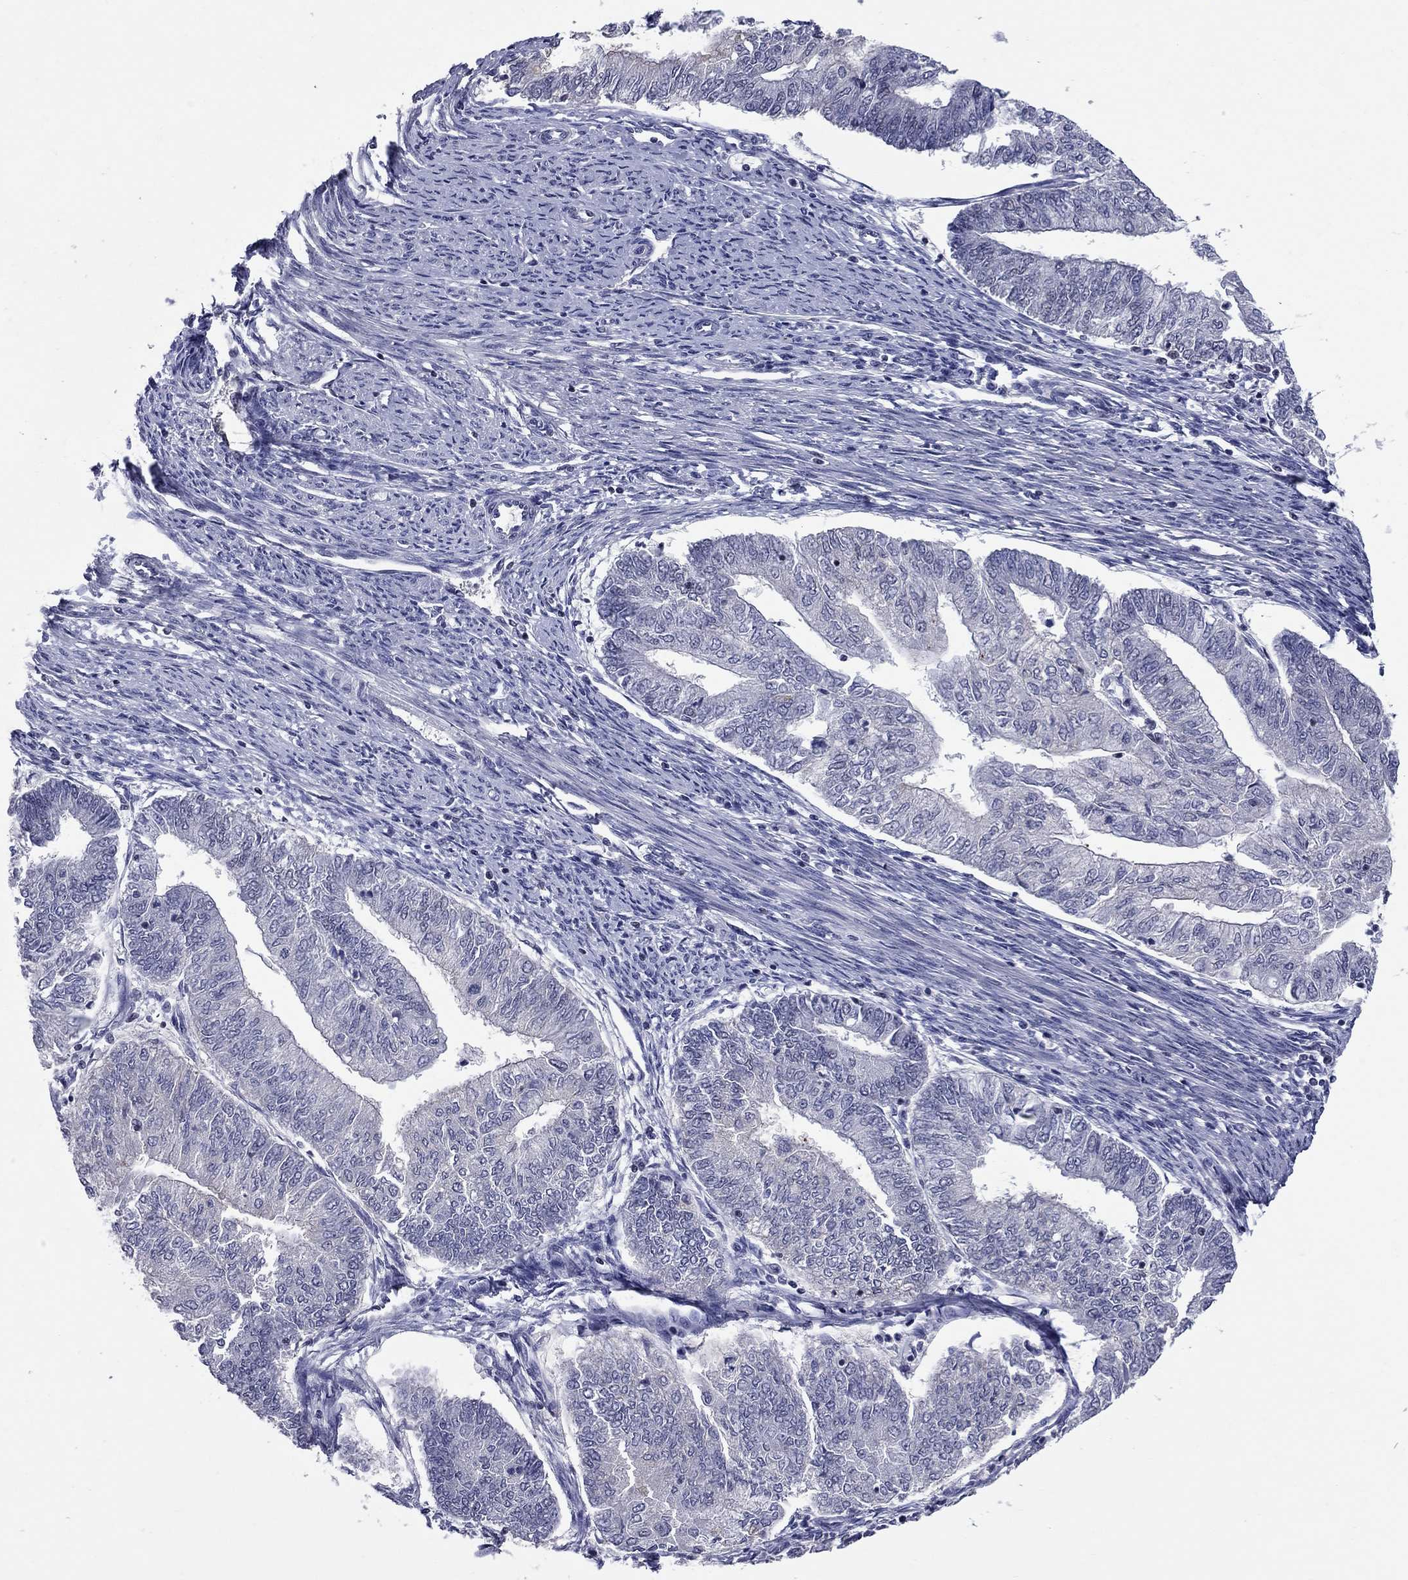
{"staining": {"intensity": "negative", "quantity": "none", "location": "none"}, "tissue": "endometrial cancer", "cell_type": "Tumor cells", "image_type": "cancer", "snomed": [{"axis": "morphology", "description": "Adenocarcinoma, NOS"}, {"axis": "topography", "description": "Endometrium"}], "caption": "Immunohistochemistry (IHC) histopathology image of human endometrial adenocarcinoma stained for a protein (brown), which displays no positivity in tumor cells.", "gene": "TAF9", "patient": {"sex": "female", "age": 59}}